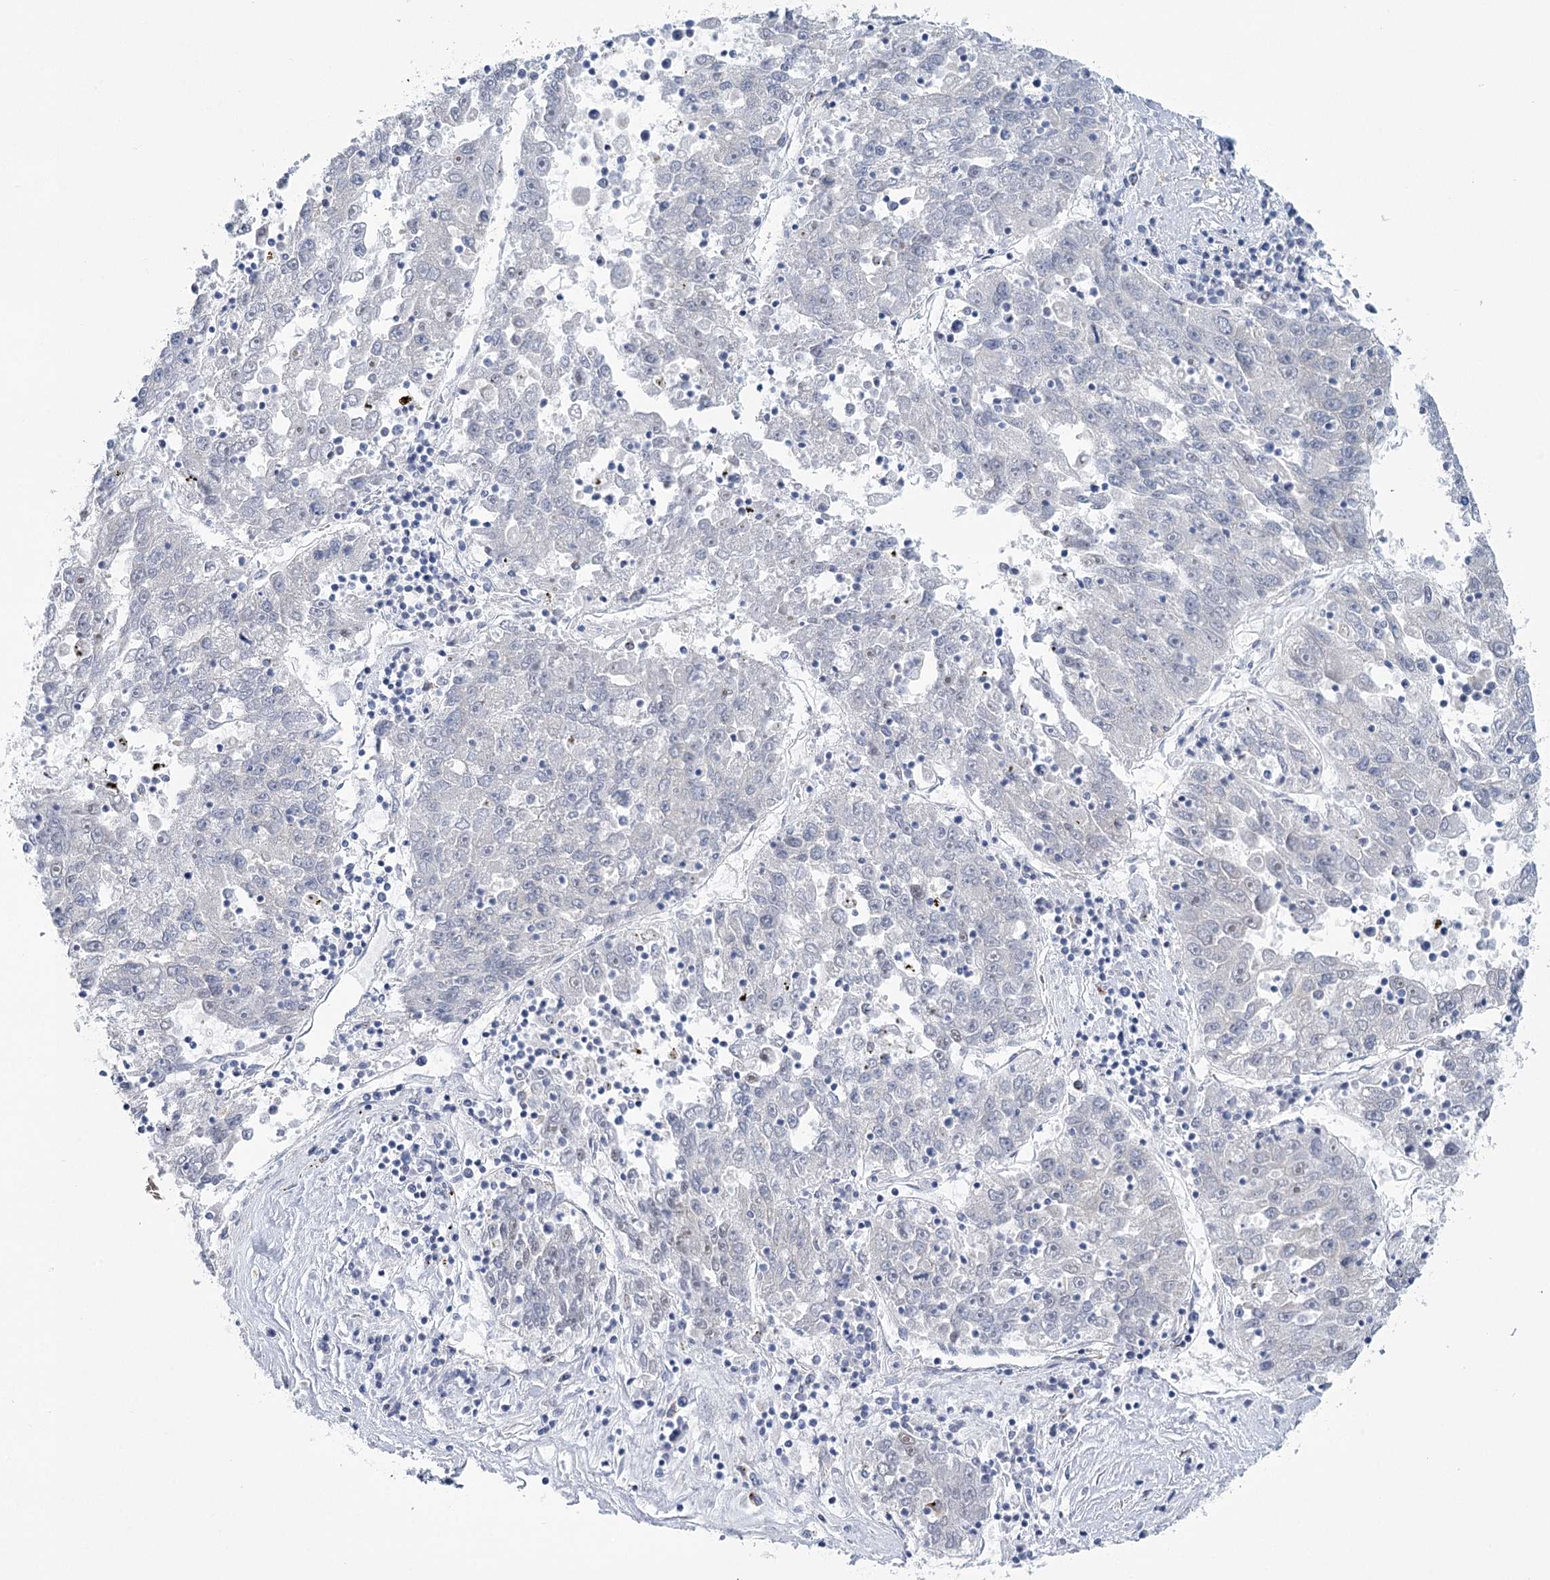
{"staining": {"intensity": "negative", "quantity": "none", "location": "none"}, "tissue": "liver cancer", "cell_type": "Tumor cells", "image_type": "cancer", "snomed": [{"axis": "morphology", "description": "Carcinoma, Hepatocellular, NOS"}, {"axis": "topography", "description": "Liver"}], "caption": "A photomicrograph of human liver hepatocellular carcinoma is negative for staining in tumor cells. The staining is performed using DAB (3,3'-diaminobenzidine) brown chromogen with nuclei counter-stained in using hematoxylin.", "gene": "CCDC88A", "patient": {"sex": "male", "age": 49}}